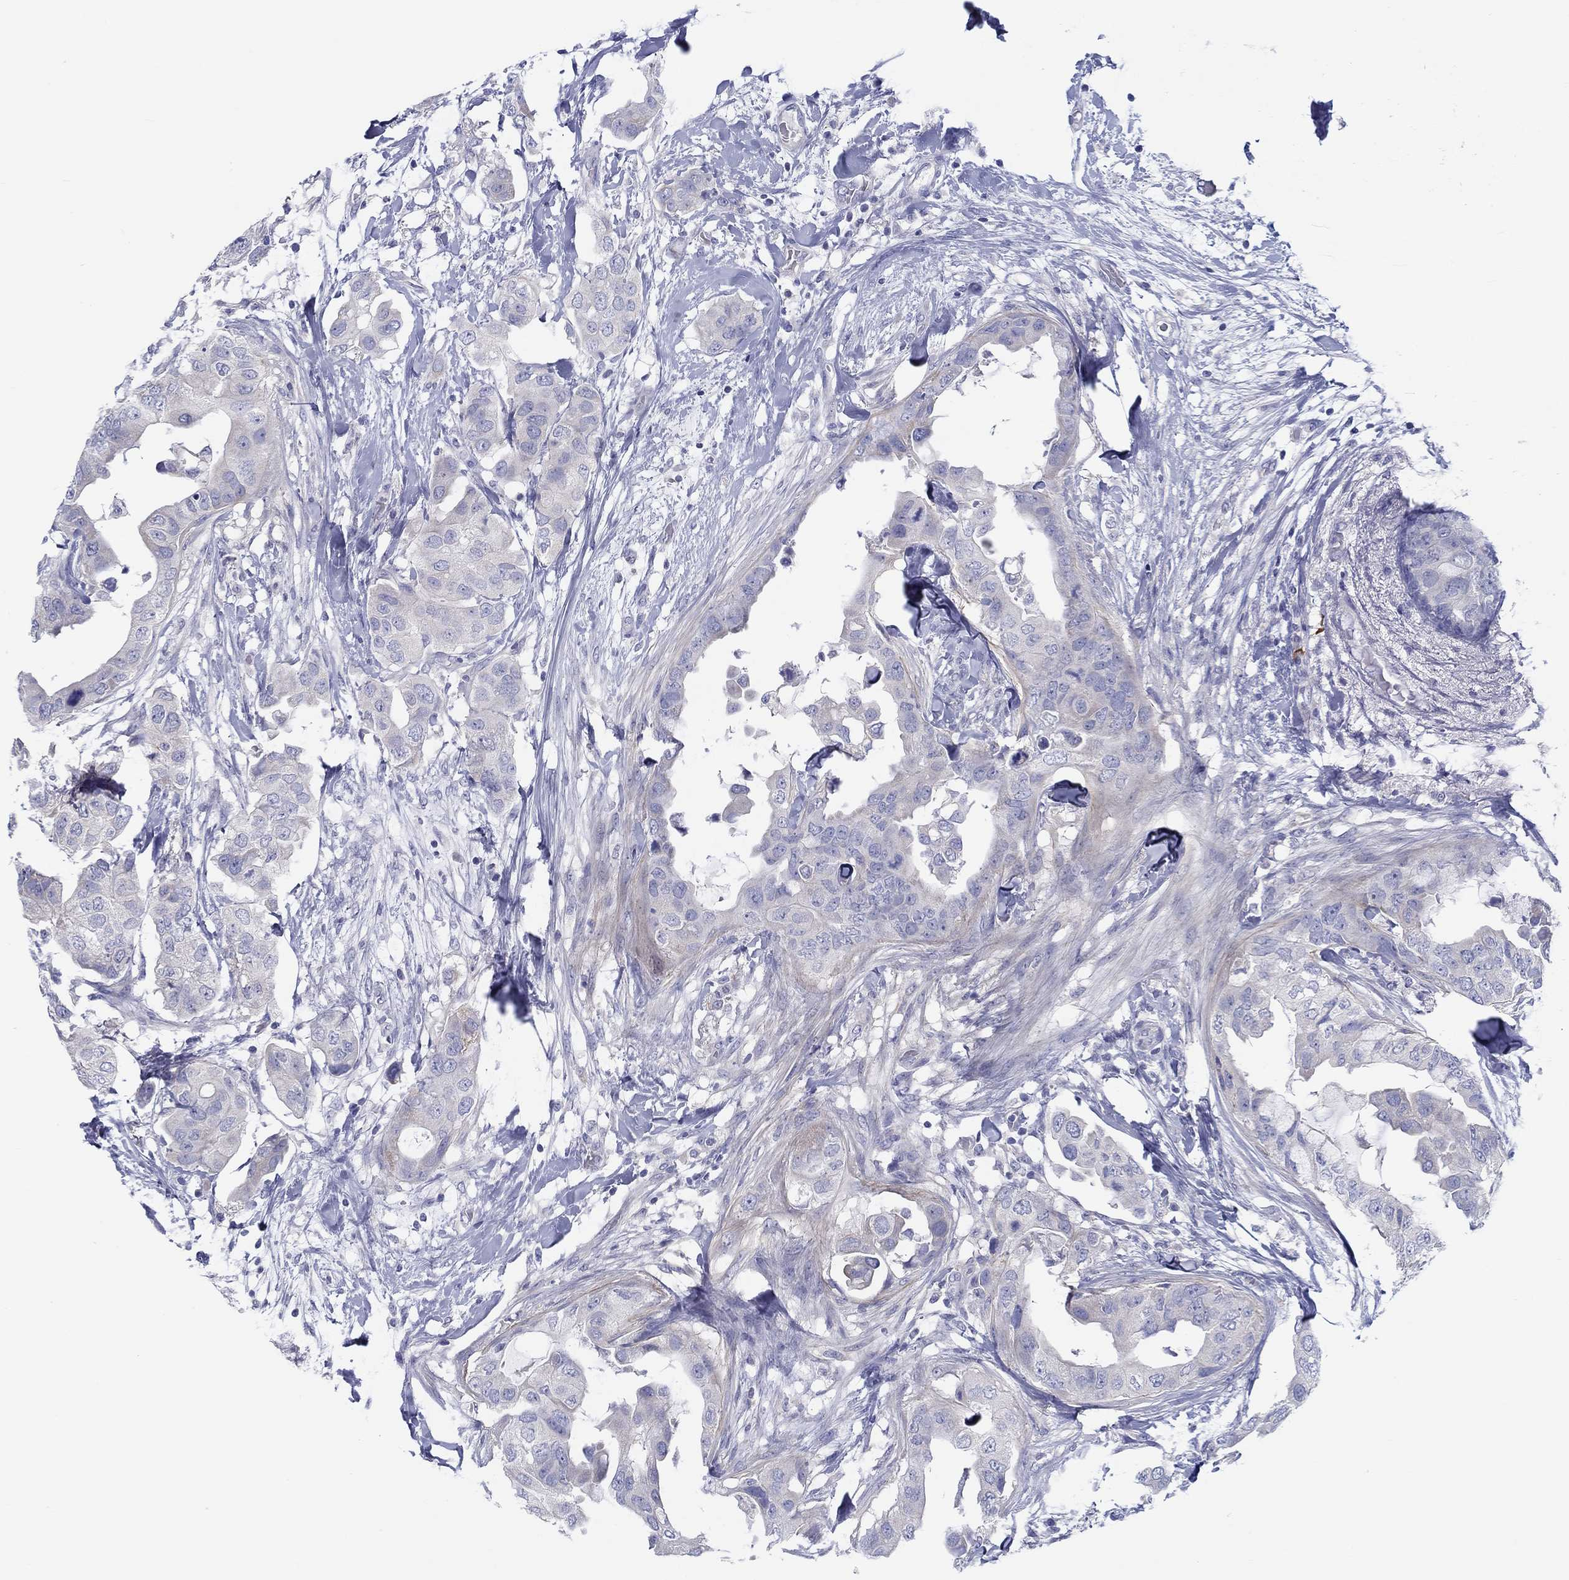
{"staining": {"intensity": "negative", "quantity": "none", "location": "none"}, "tissue": "breast cancer", "cell_type": "Tumor cells", "image_type": "cancer", "snomed": [{"axis": "morphology", "description": "Normal tissue, NOS"}, {"axis": "morphology", "description": "Duct carcinoma"}, {"axis": "topography", "description": "Breast"}], "caption": "This is a histopathology image of immunohistochemistry staining of breast cancer, which shows no staining in tumor cells.", "gene": "HAPLN4", "patient": {"sex": "female", "age": 40}}